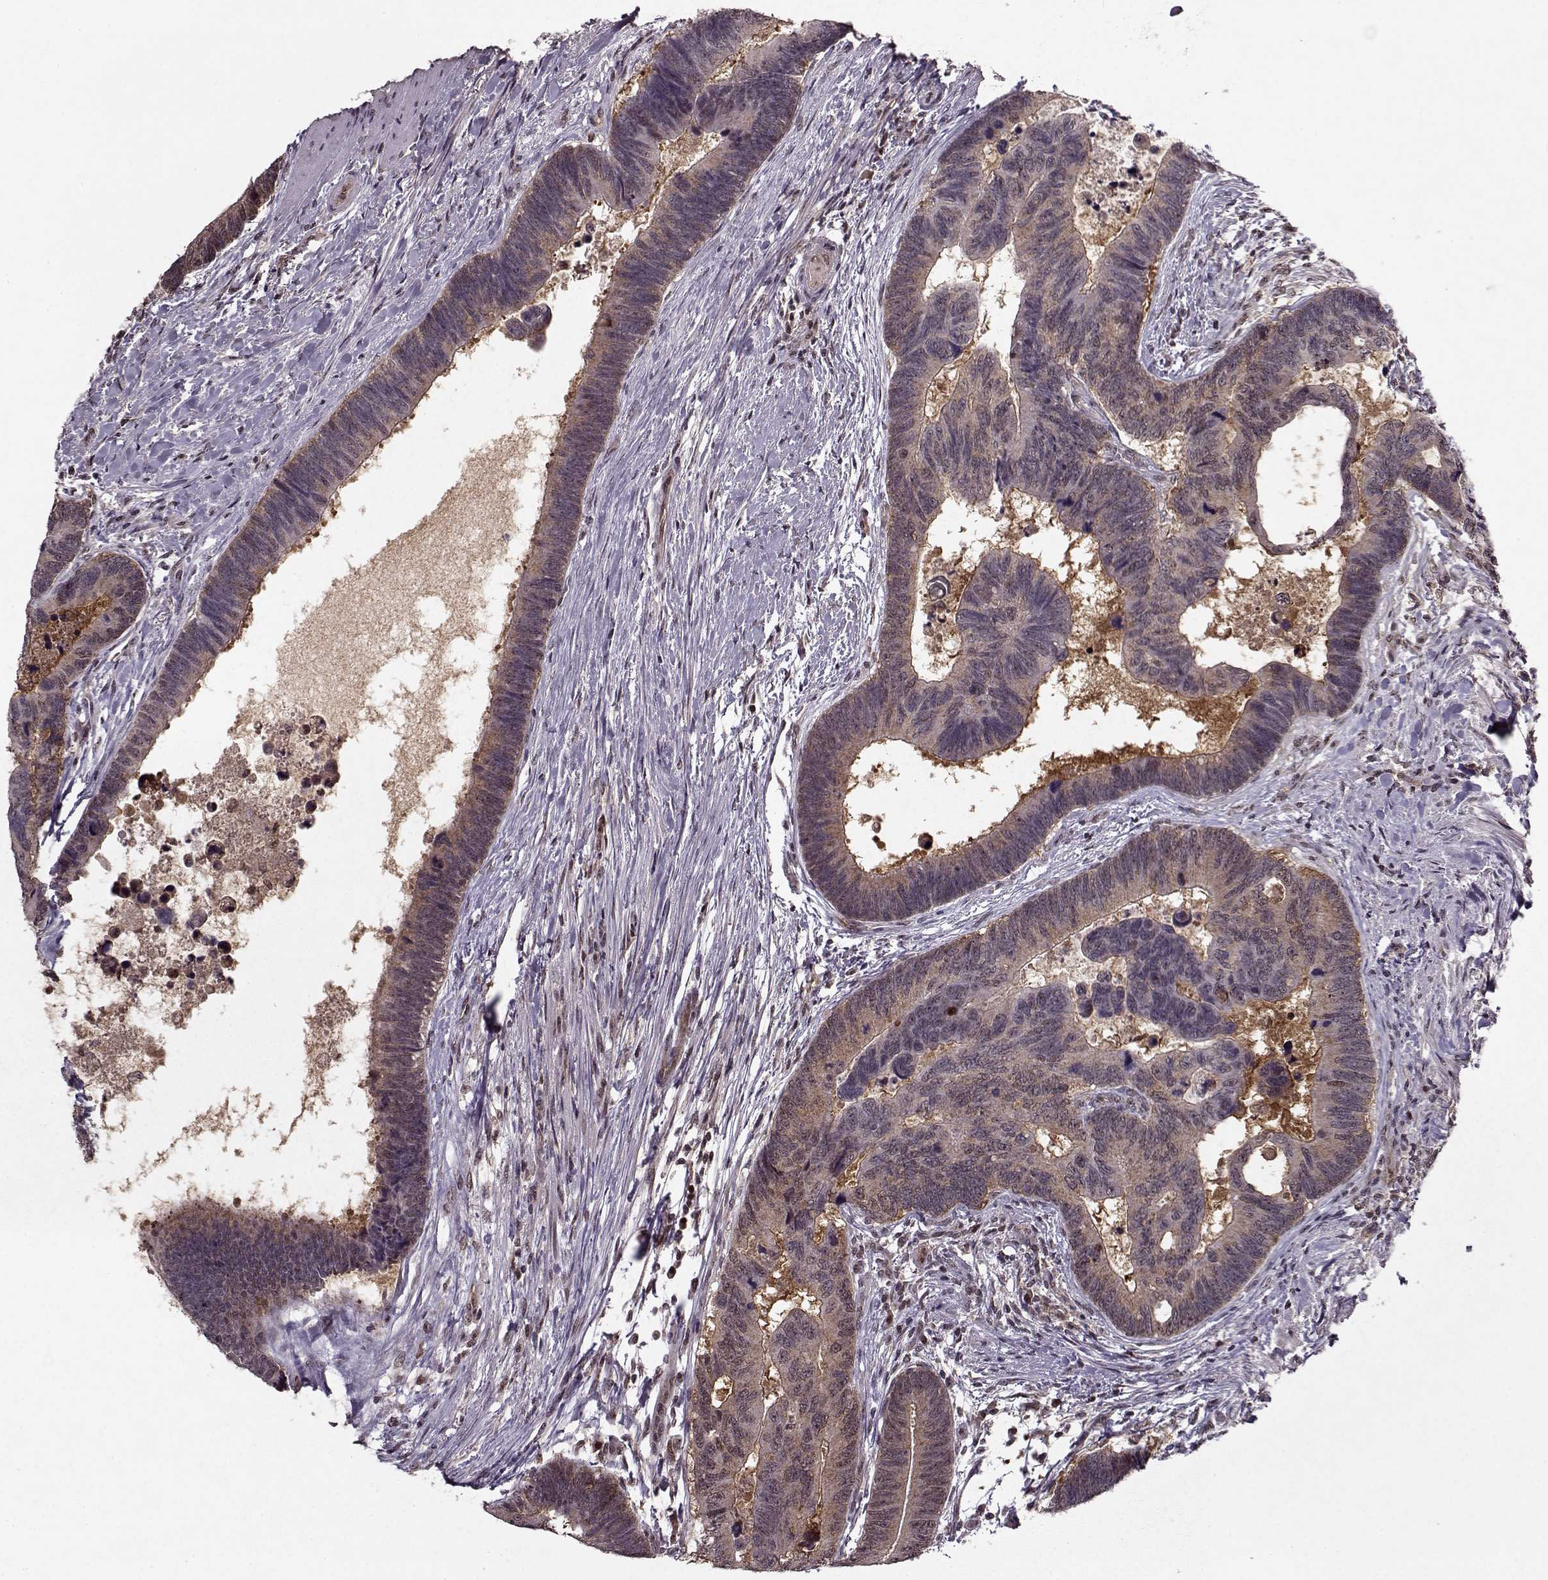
{"staining": {"intensity": "weak", "quantity": ">75%", "location": "cytoplasmic/membranous,nuclear"}, "tissue": "colorectal cancer", "cell_type": "Tumor cells", "image_type": "cancer", "snomed": [{"axis": "morphology", "description": "Adenocarcinoma, NOS"}, {"axis": "topography", "description": "Colon"}], "caption": "Immunohistochemical staining of human adenocarcinoma (colorectal) displays low levels of weak cytoplasmic/membranous and nuclear expression in about >75% of tumor cells.", "gene": "PSMA7", "patient": {"sex": "female", "age": 77}}